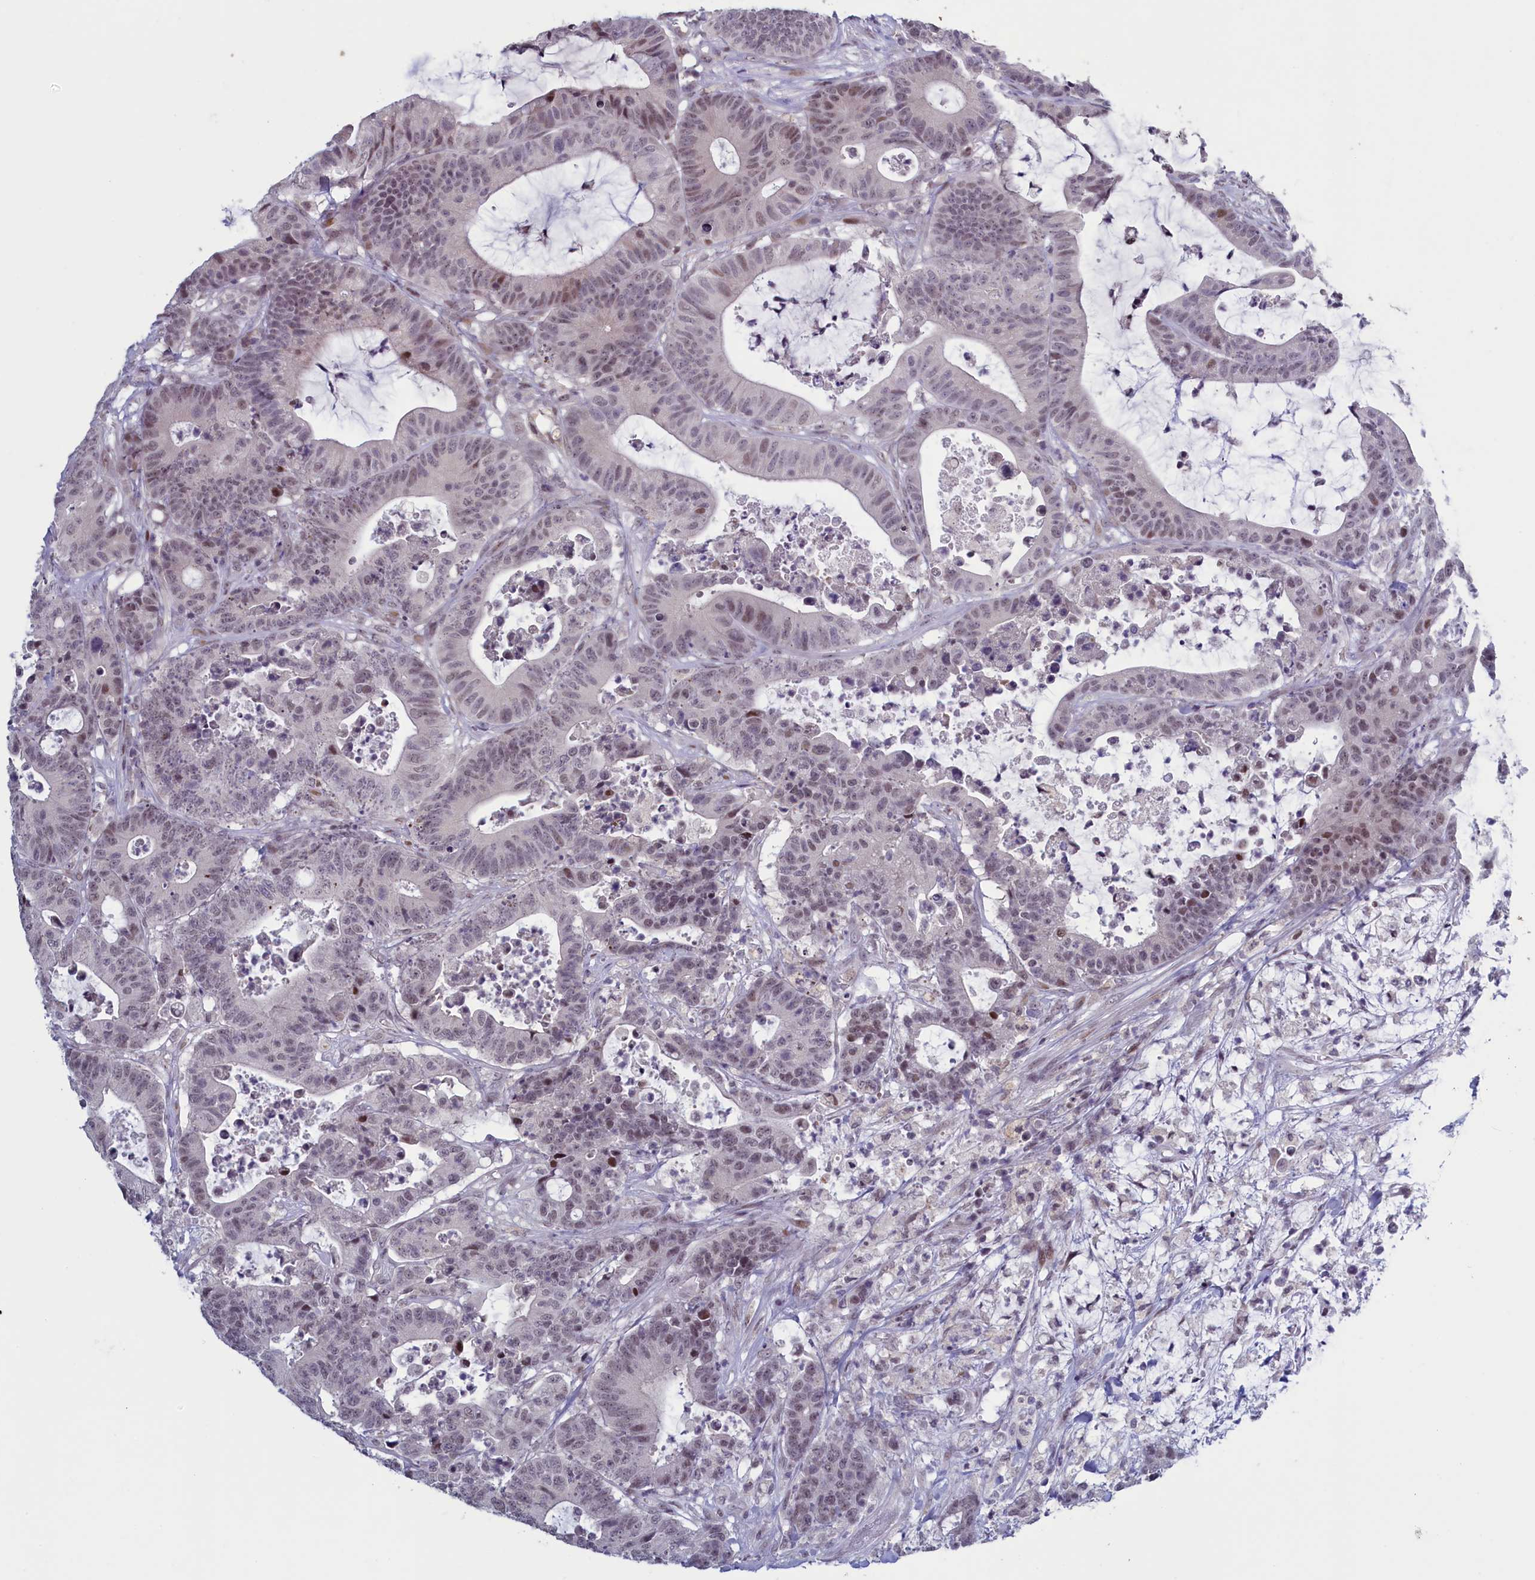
{"staining": {"intensity": "weak", "quantity": "<25%", "location": "nuclear"}, "tissue": "colorectal cancer", "cell_type": "Tumor cells", "image_type": "cancer", "snomed": [{"axis": "morphology", "description": "Adenocarcinoma, NOS"}, {"axis": "topography", "description": "Colon"}], "caption": "This photomicrograph is of adenocarcinoma (colorectal) stained with immunohistochemistry to label a protein in brown with the nuclei are counter-stained blue. There is no staining in tumor cells. (DAB (3,3'-diaminobenzidine) immunohistochemistry (IHC) with hematoxylin counter stain).", "gene": "ATF7IP2", "patient": {"sex": "female", "age": 84}}